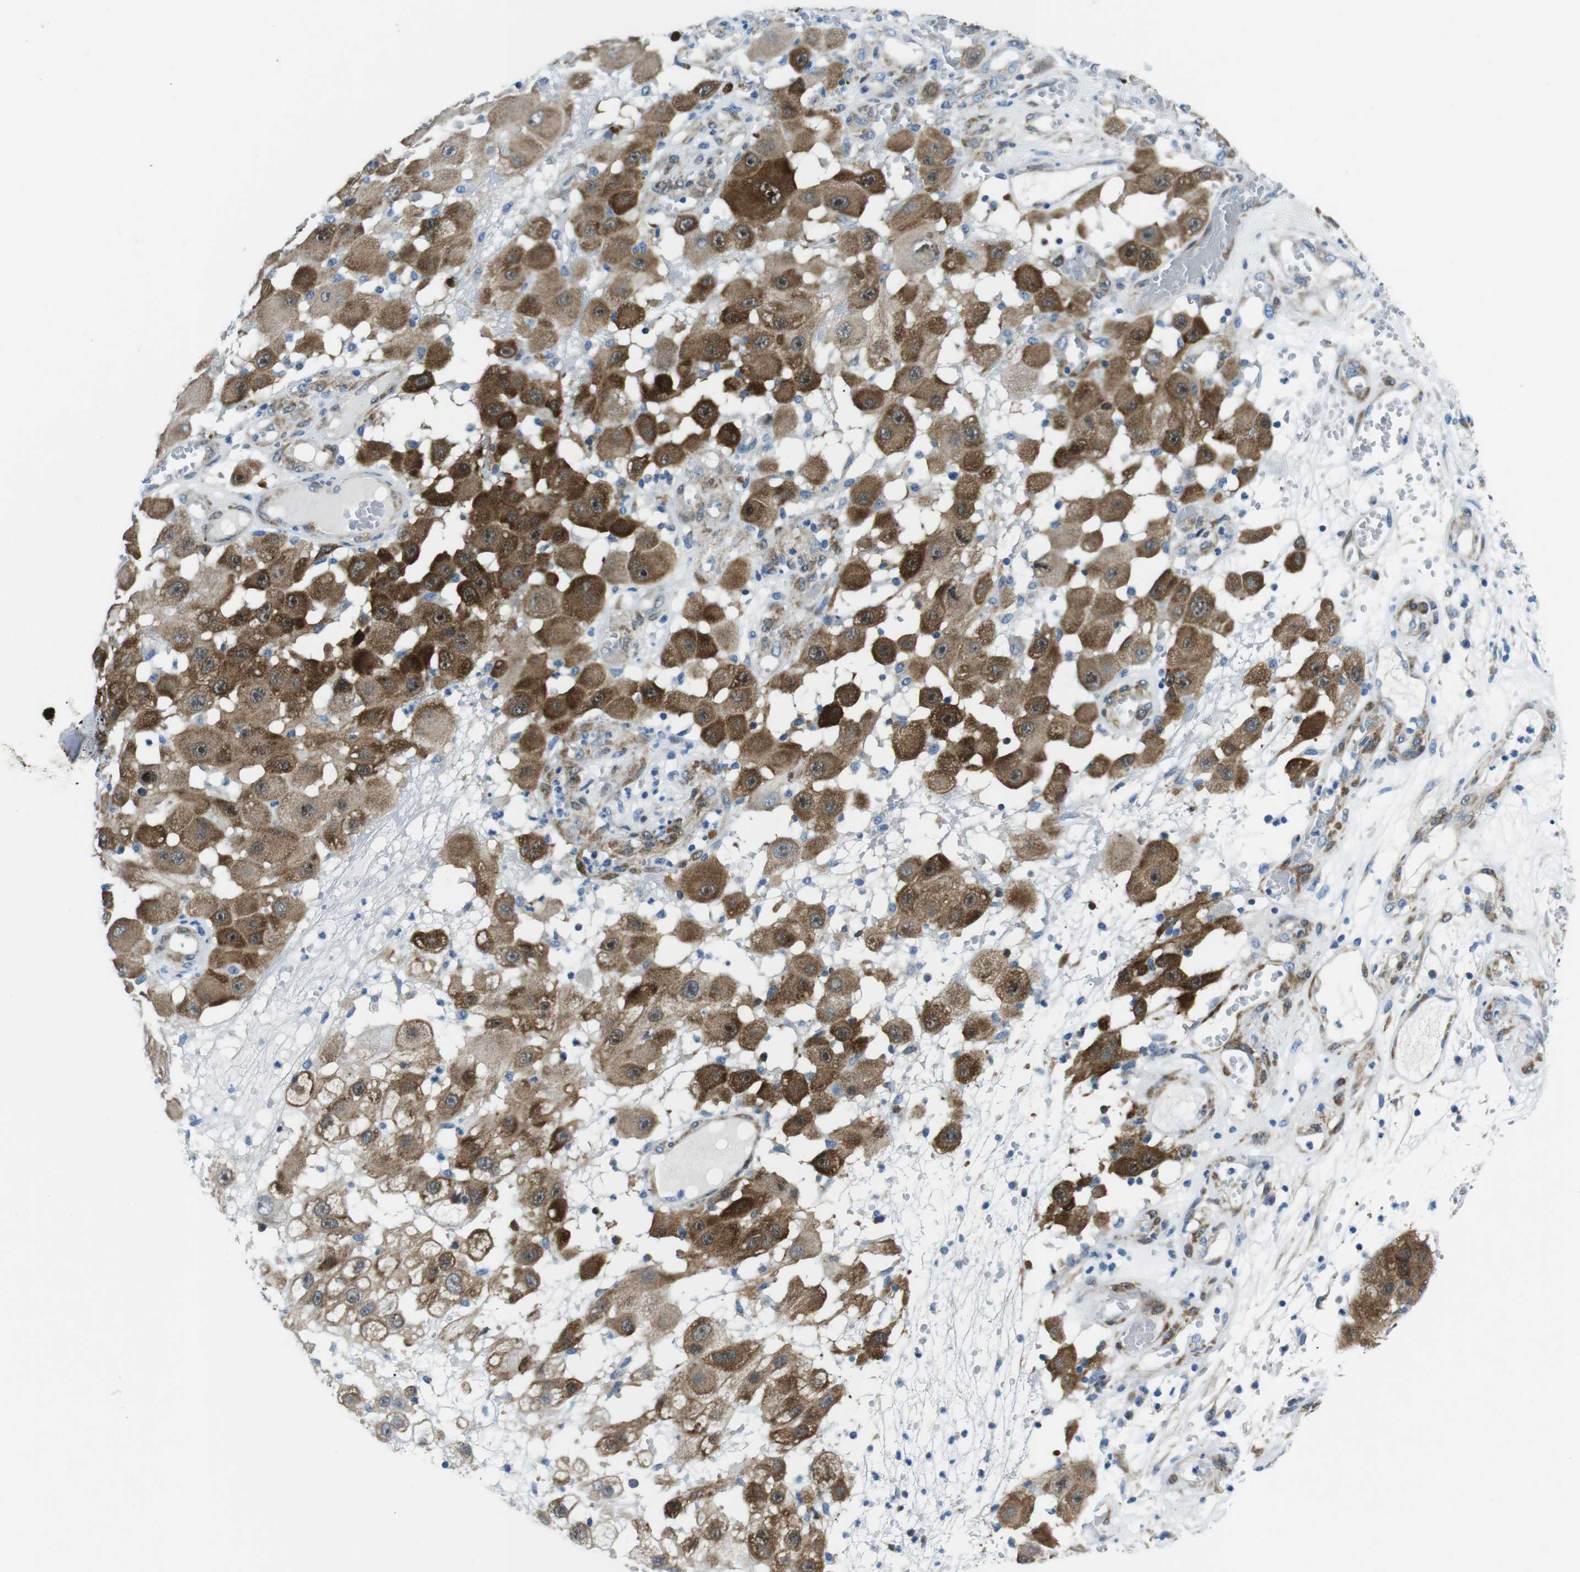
{"staining": {"intensity": "moderate", "quantity": ">75%", "location": "cytoplasmic/membranous"}, "tissue": "melanoma", "cell_type": "Tumor cells", "image_type": "cancer", "snomed": [{"axis": "morphology", "description": "Malignant melanoma, NOS"}, {"axis": "topography", "description": "Skin"}], "caption": "IHC histopathology image of neoplastic tissue: human melanoma stained using IHC shows medium levels of moderate protein expression localized specifically in the cytoplasmic/membranous of tumor cells, appearing as a cytoplasmic/membranous brown color.", "gene": "PHLDA1", "patient": {"sex": "female", "age": 81}}